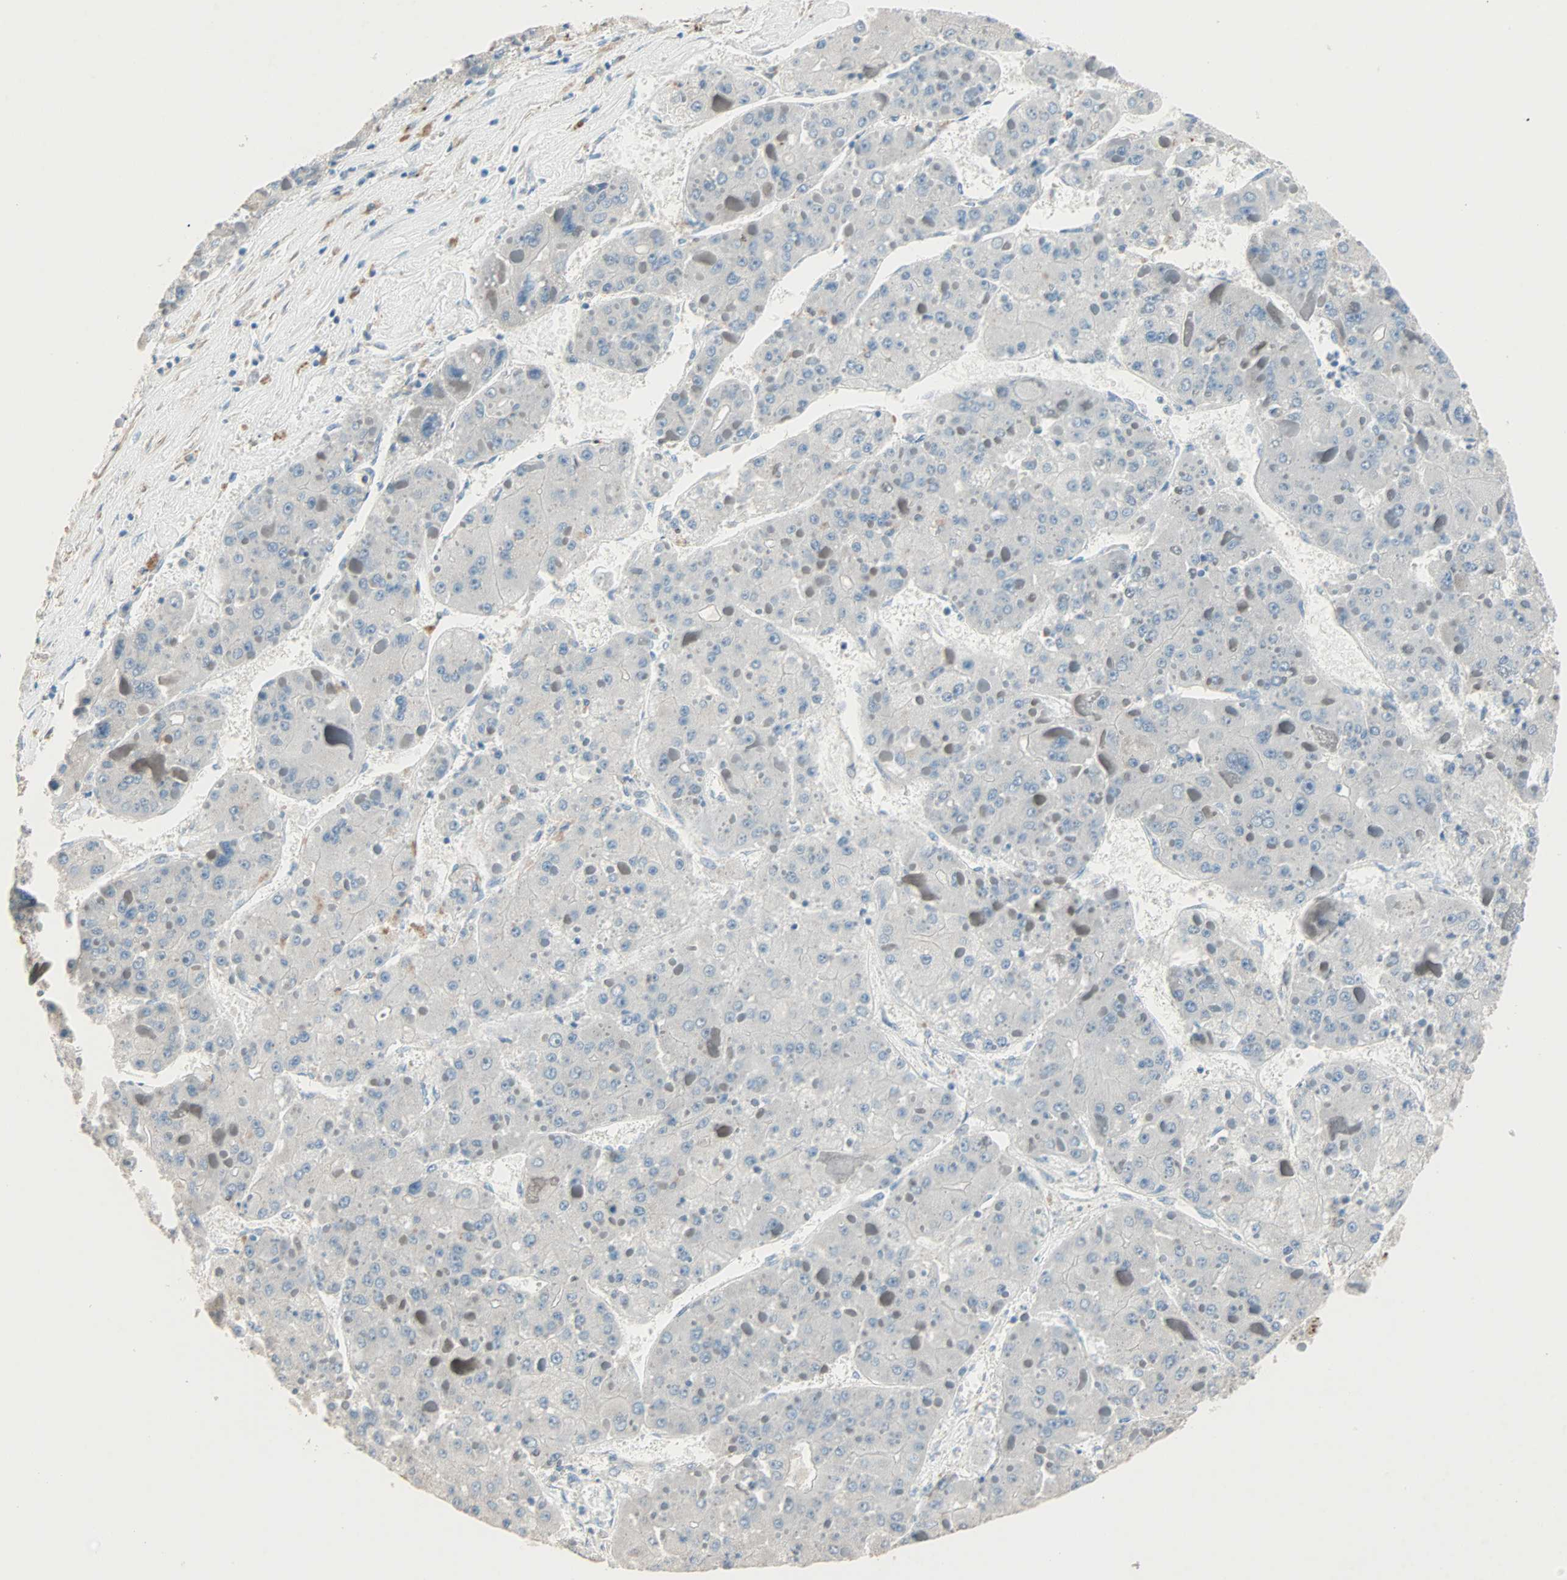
{"staining": {"intensity": "negative", "quantity": "none", "location": "none"}, "tissue": "liver cancer", "cell_type": "Tumor cells", "image_type": "cancer", "snomed": [{"axis": "morphology", "description": "Carcinoma, Hepatocellular, NOS"}, {"axis": "topography", "description": "Liver"}], "caption": "A high-resolution image shows immunohistochemistry staining of liver cancer (hepatocellular carcinoma), which demonstrates no significant staining in tumor cells.", "gene": "ACVRL1", "patient": {"sex": "female", "age": 73}}